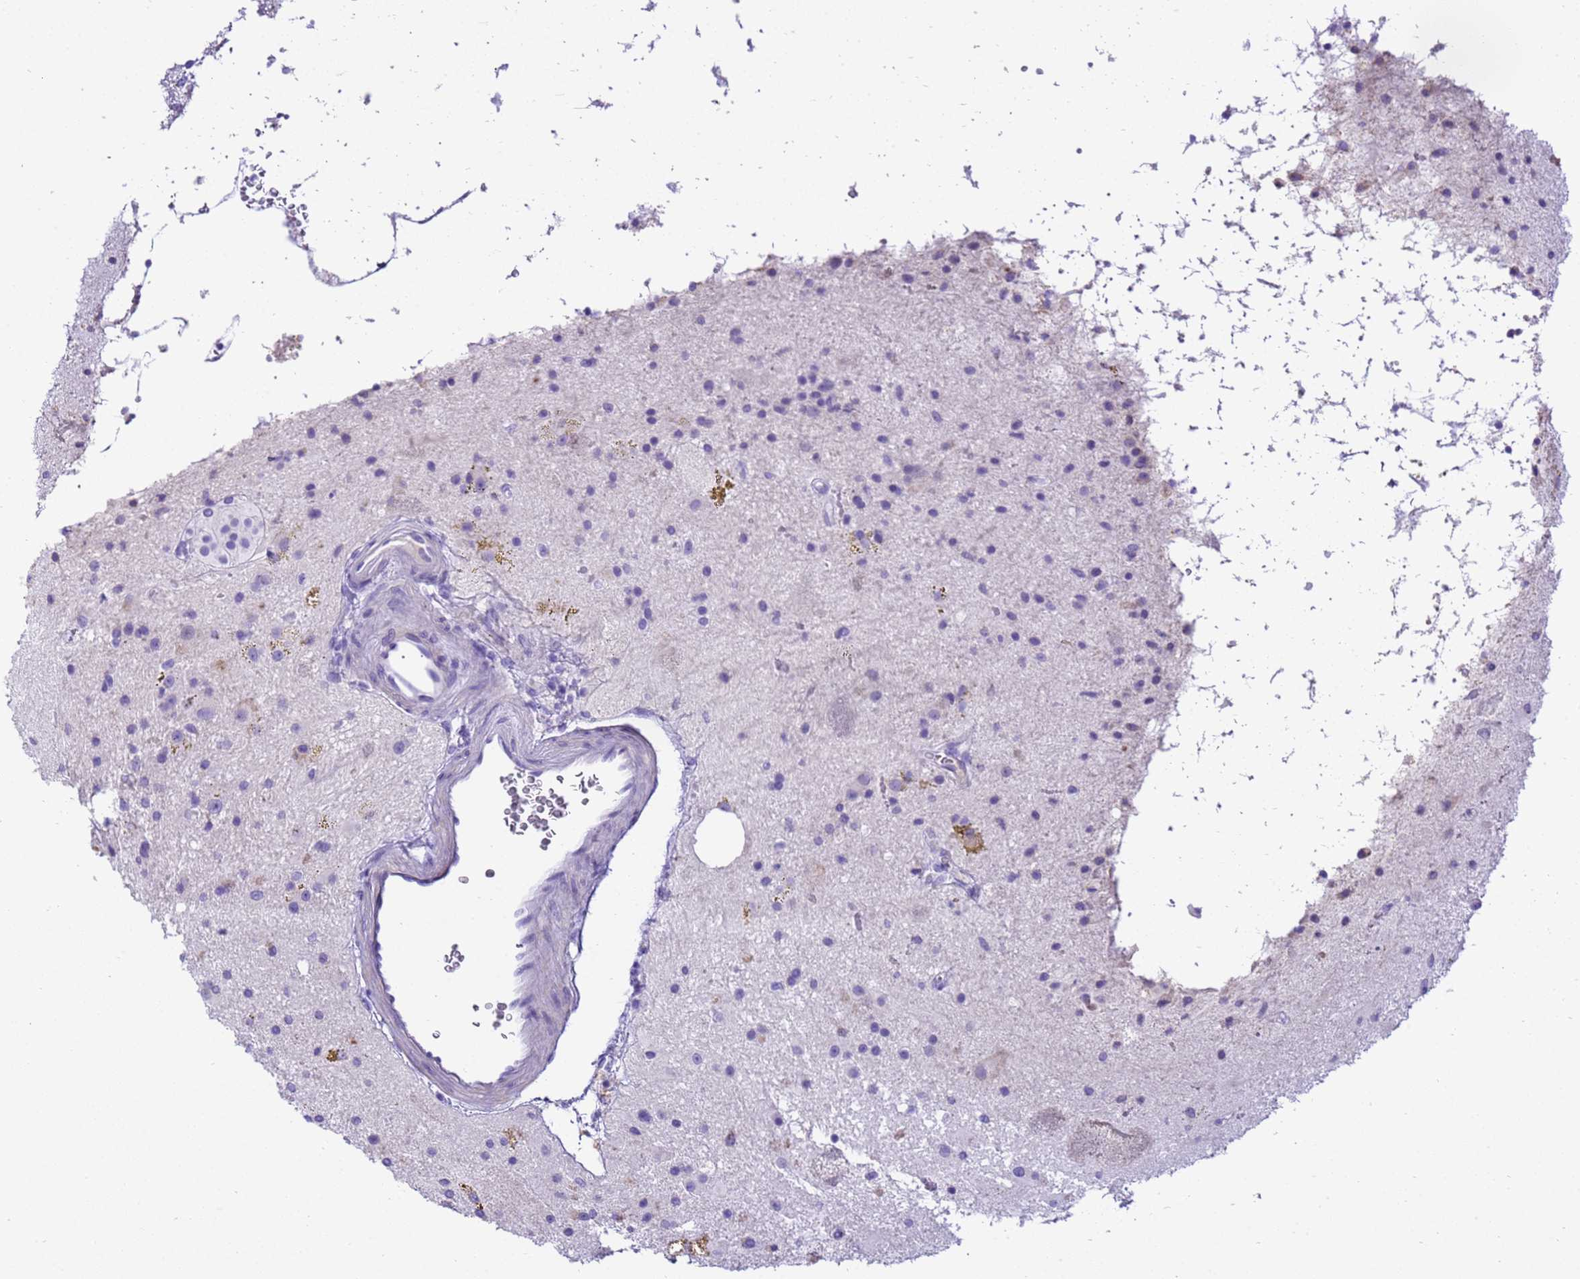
{"staining": {"intensity": "negative", "quantity": "none", "location": "none"}, "tissue": "glioma", "cell_type": "Tumor cells", "image_type": "cancer", "snomed": [{"axis": "morphology", "description": "Glioma, malignant, High grade"}, {"axis": "topography", "description": "Brain"}], "caption": "DAB immunohistochemical staining of human glioma demonstrates no significant positivity in tumor cells.", "gene": "PIEZO2", "patient": {"sex": "male", "age": 34}}